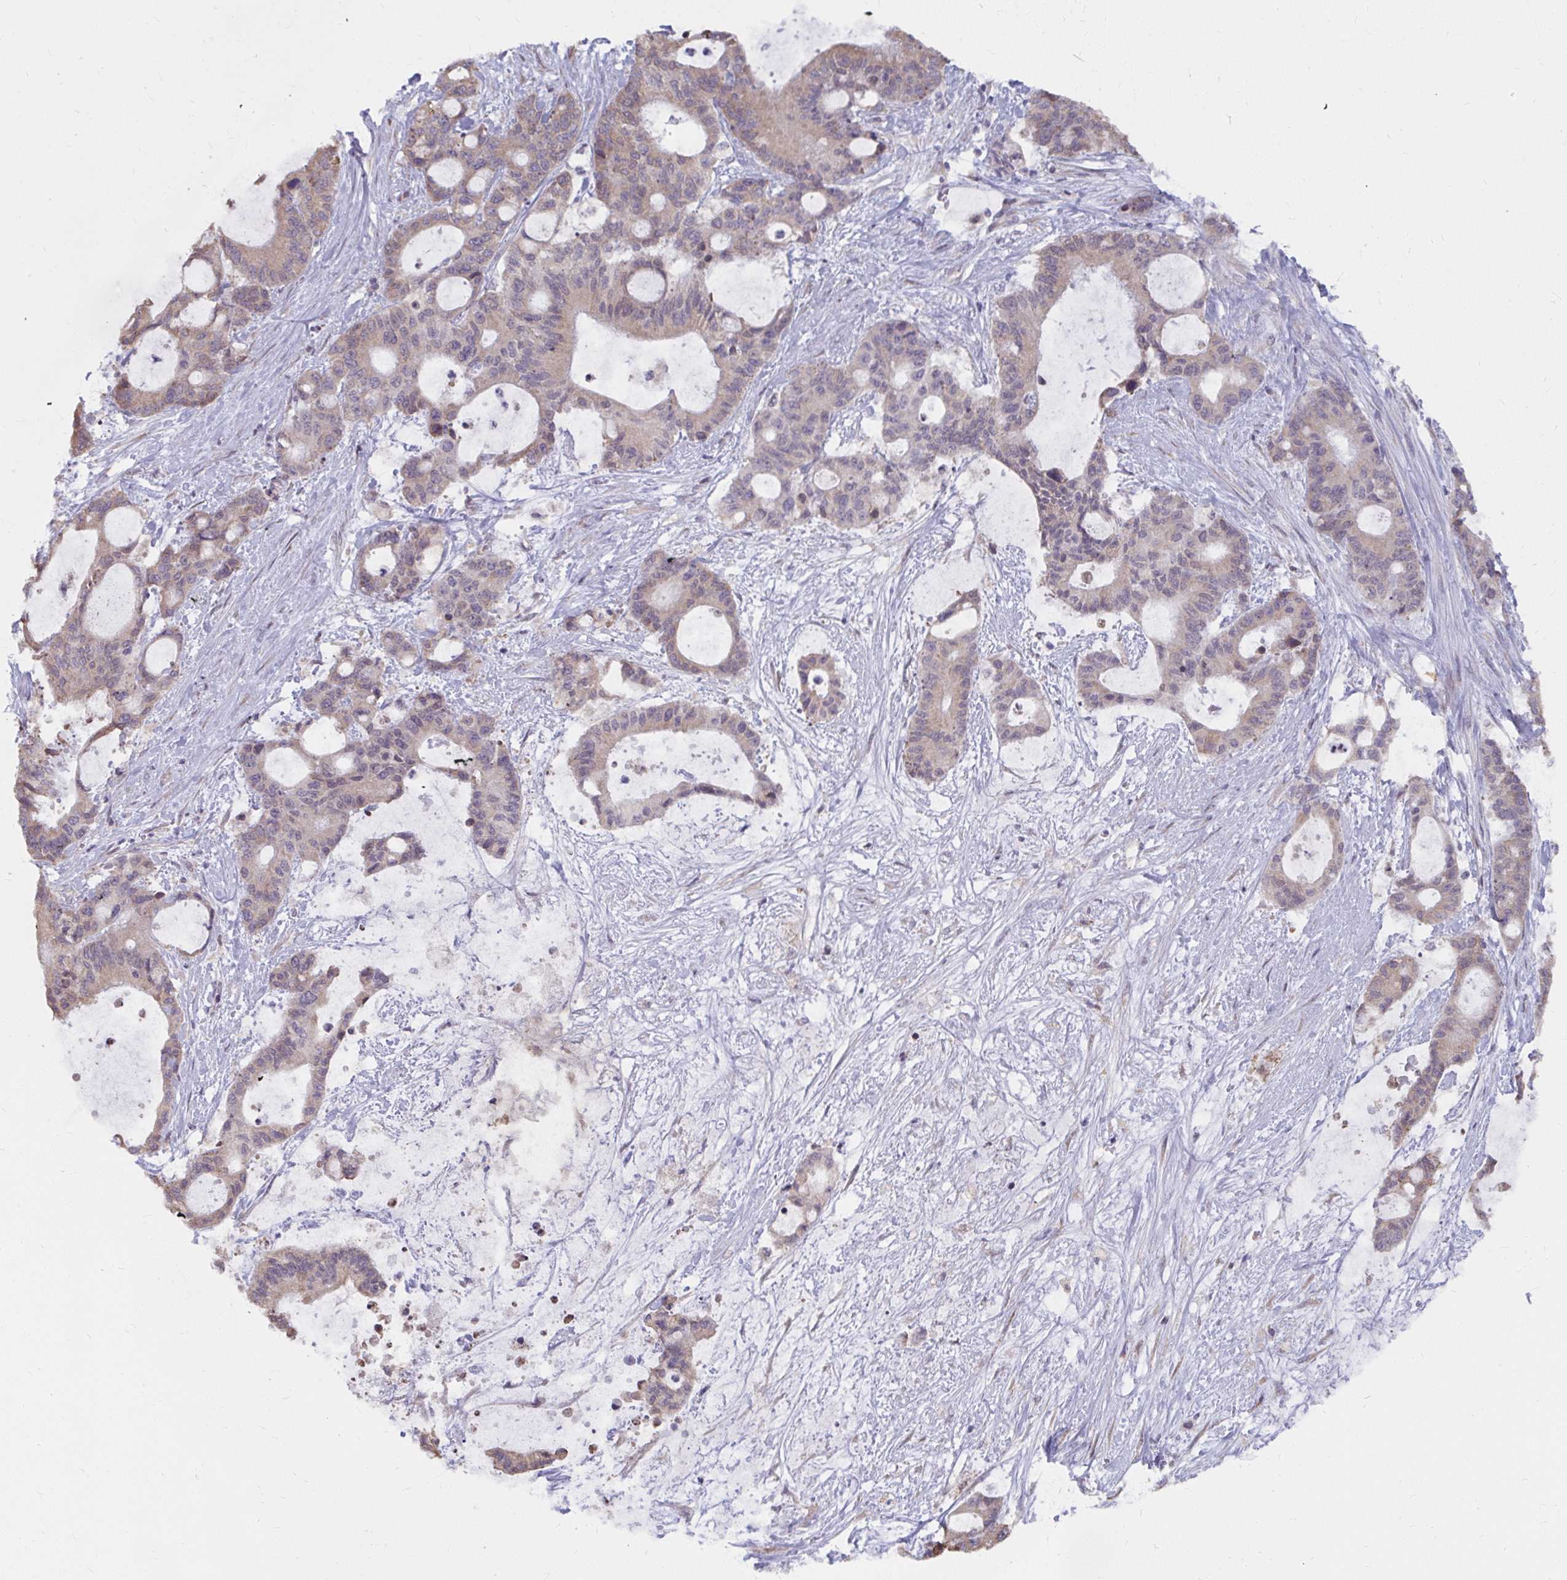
{"staining": {"intensity": "weak", "quantity": "25%-75%", "location": "cytoplasmic/membranous"}, "tissue": "liver cancer", "cell_type": "Tumor cells", "image_type": "cancer", "snomed": [{"axis": "morphology", "description": "Normal tissue, NOS"}, {"axis": "morphology", "description": "Cholangiocarcinoma"}, {"axis": "topography", "description": "Liver"}, {"axis": "topography", "description": "Peripheral nerve tissue"}], "caption": "The photomicrograph exhibits immunohistochemical staining of liver cancer. There is weak cytoplasmic/membranous positivity is appreciated in about 25%-75% of tumor cells. (DAB (3,3'-diaminobenzidine) IHC, brown staining for protein, blue staining for nuclei).", "gene": "NMNAT1", "patient": {"sex": "female", "age": 73}}